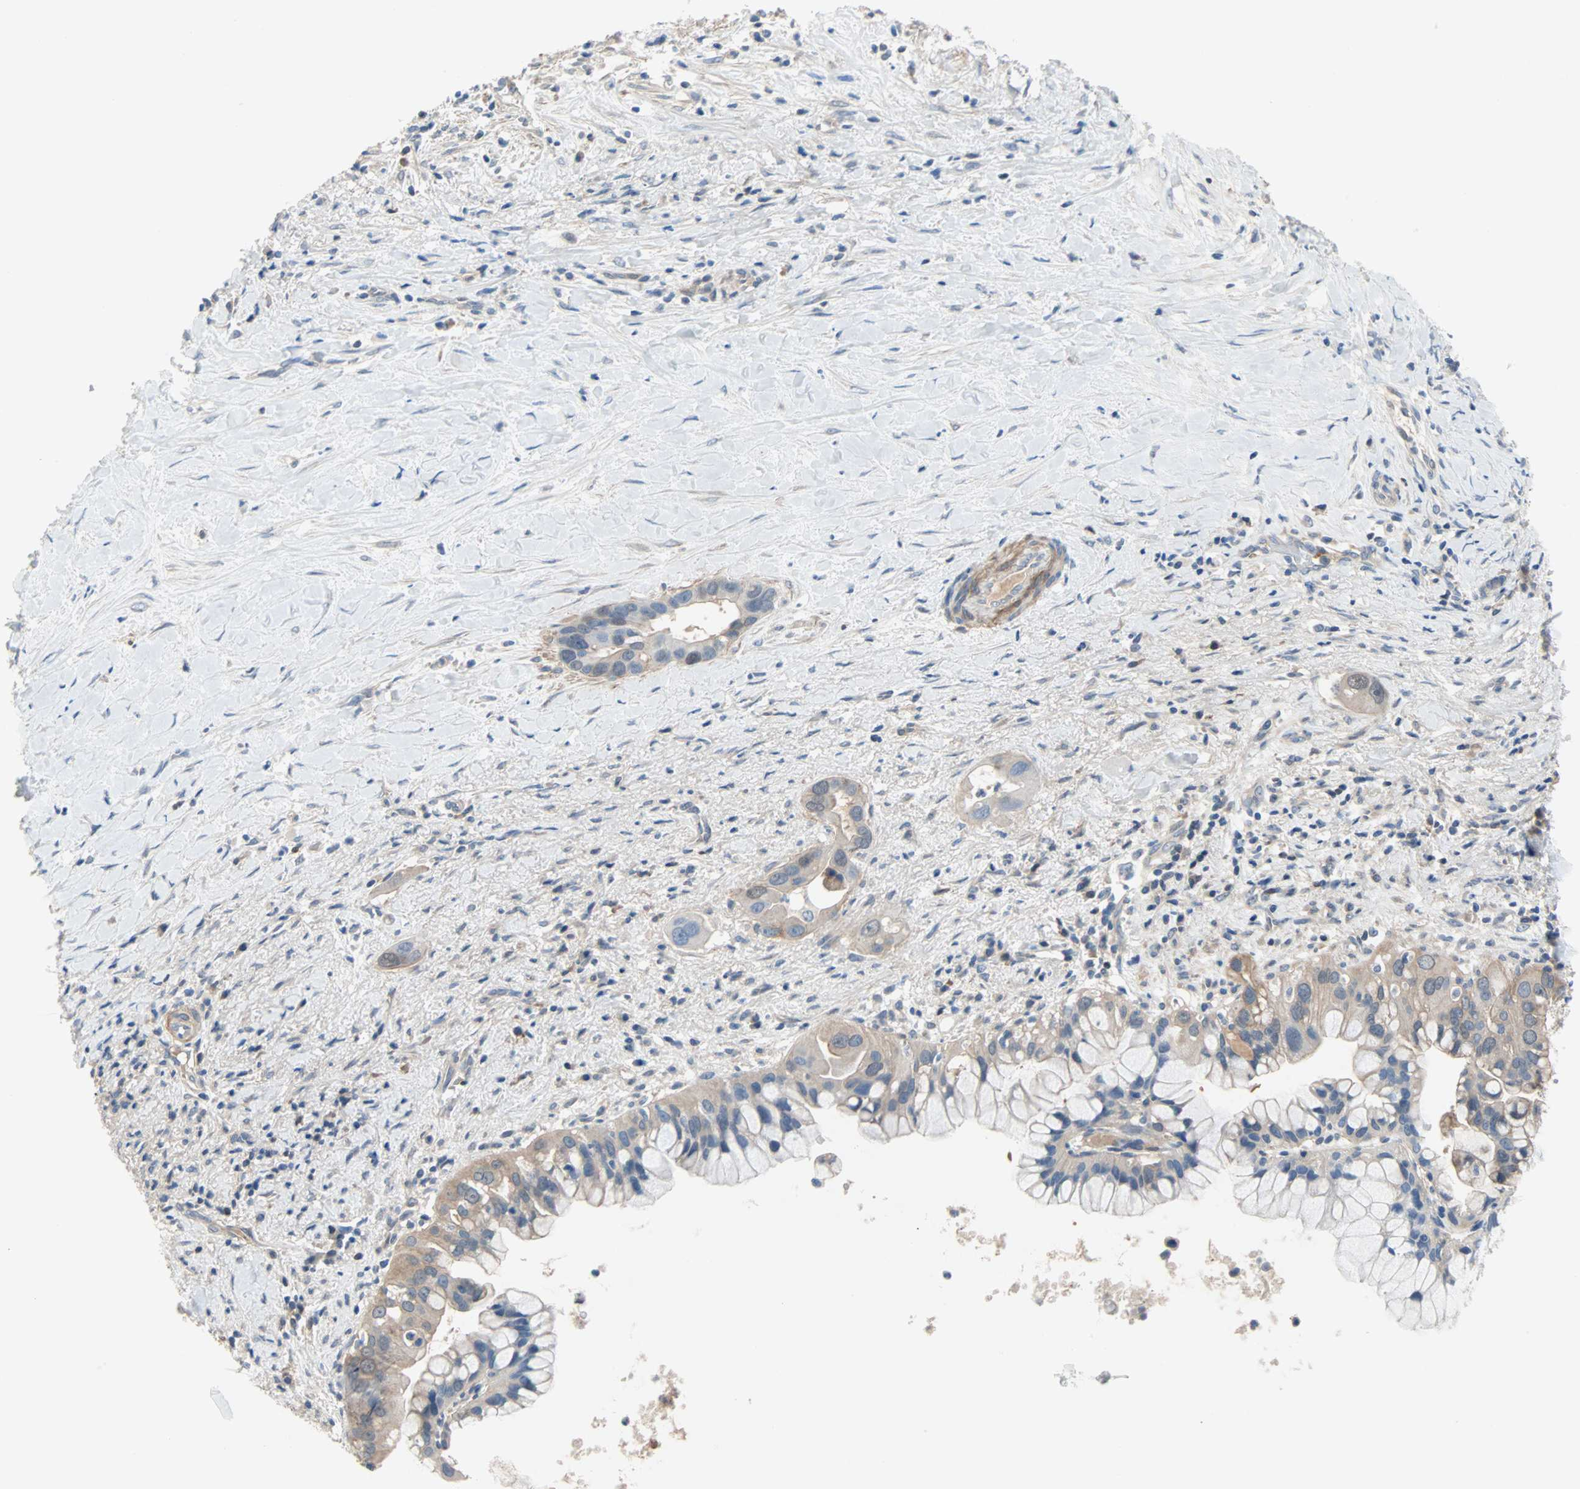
{"staining": {"intensity": "weak", "quantity": ">75%", "location": "cytoplasmic/membranous"}, "tissue": "liver cancer", "cell_type": "Tumor cells", "image_type": "cancer", "snomed": [{"axis": "morphology", "description": "Cholangiocarcinoma"}, {"axis": "topography", "description": "Liver"}], "caption": "Immunohistochemistry staining of cholangiocarcinoma (liver), which exhibits low levels of weak cytoplasmic/membranous positivity in about >75% of tumor cells indicating weak cytoplasmic/membranous protein expression. The staining was performed using DAB (3,3'-diaminobenzidine) (brown) for protein detection and nuclei were counterstained in hematoxylin (blue).", "gene": "TNFRSF12A", "patient": {"sex": "female", "age": 65}}